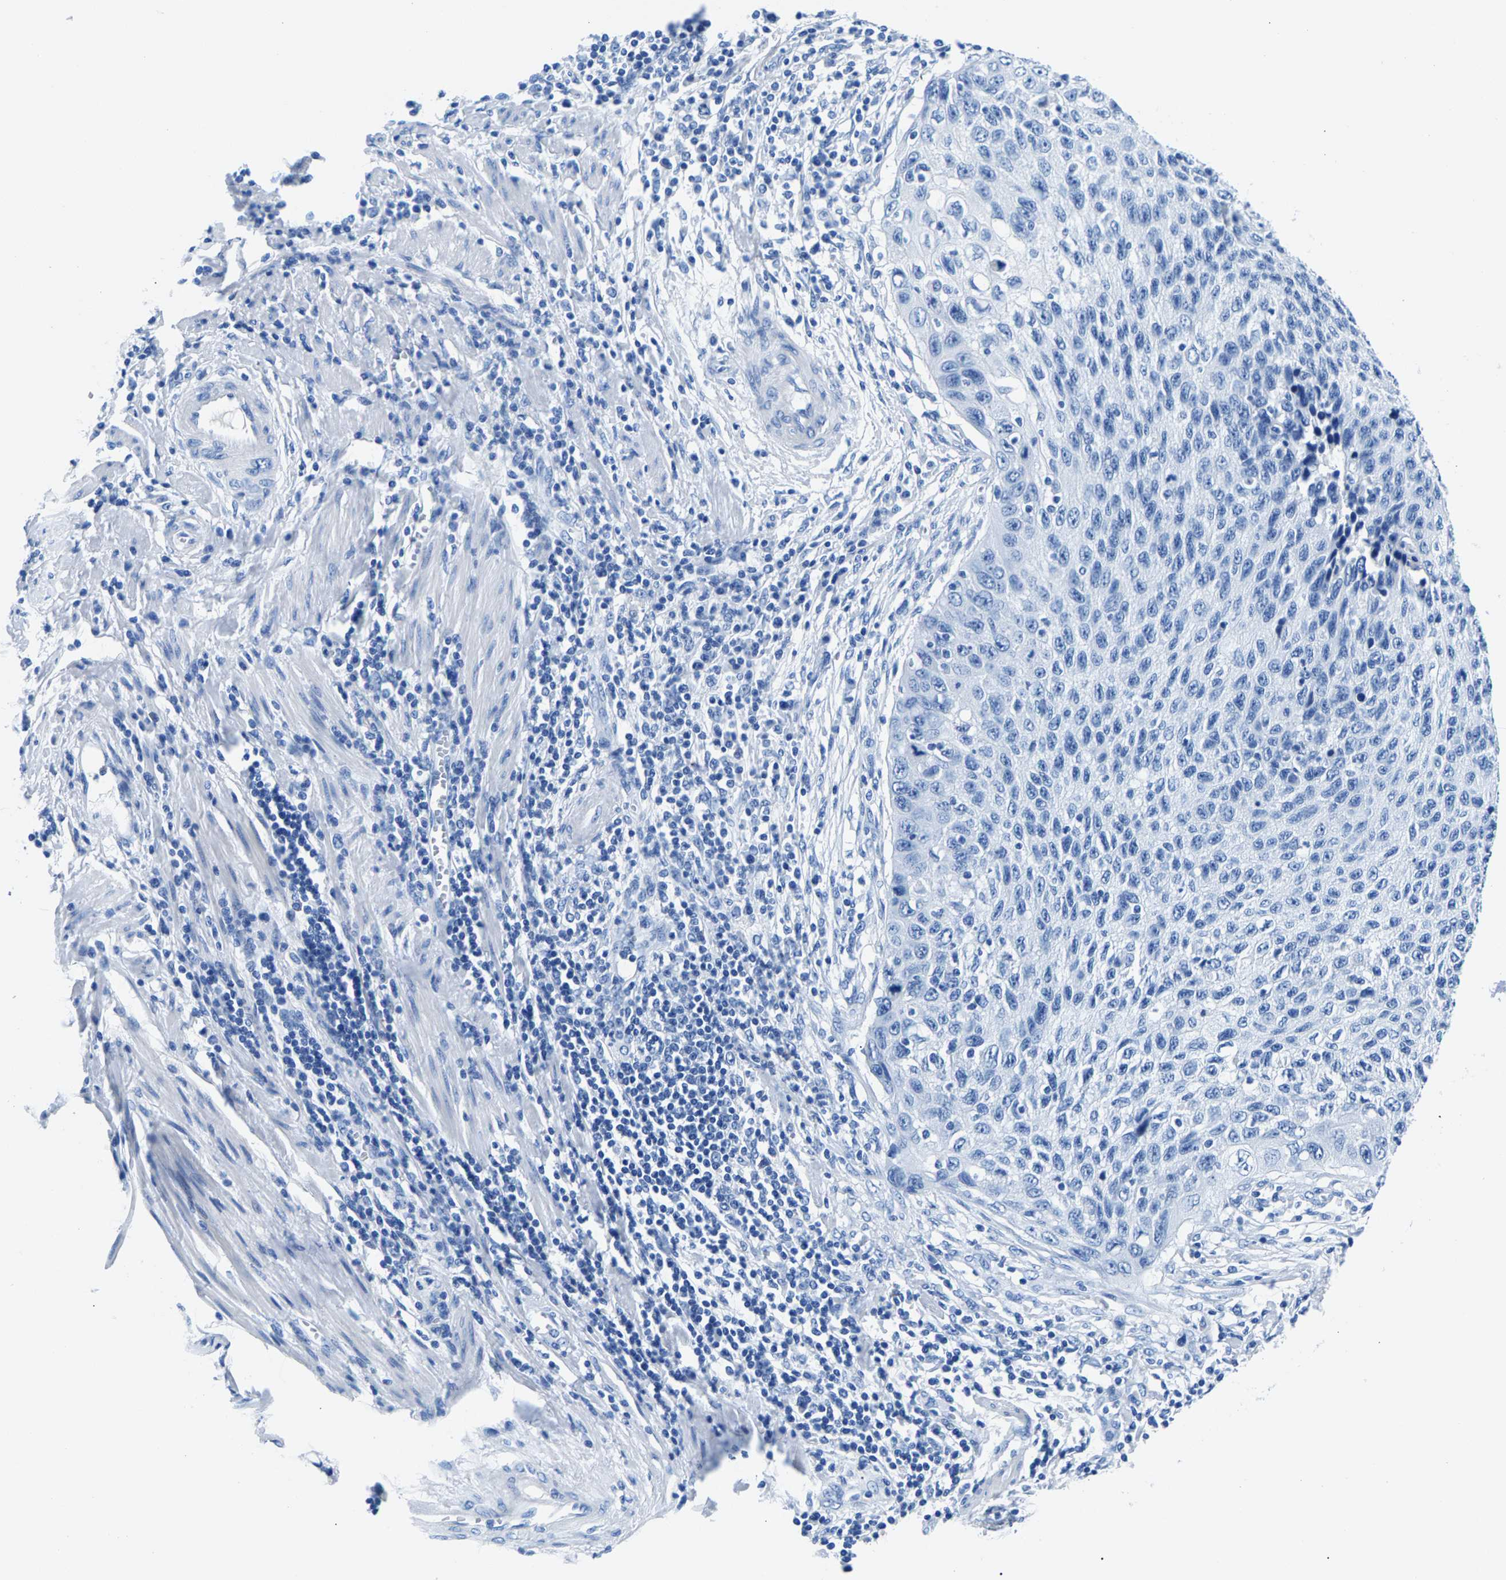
{"staining": {"intensity": "negative", "quantity": "none", "location": "none"}, "tissue": "cervical cancer", "cell_type": "Tumor cells", "image_type": "cancer", "snomed": [{"axis": "morphology", "description": "Squamous cell carcinoma, NOS"}, {"axis": "topography", "description": "Cervix"}], "caption": "Protein analysis of cervical cancer displays no significant positivity in tumor cells.", "gene": "CPS1", "patient": {"sex": "female", "age": 53}}